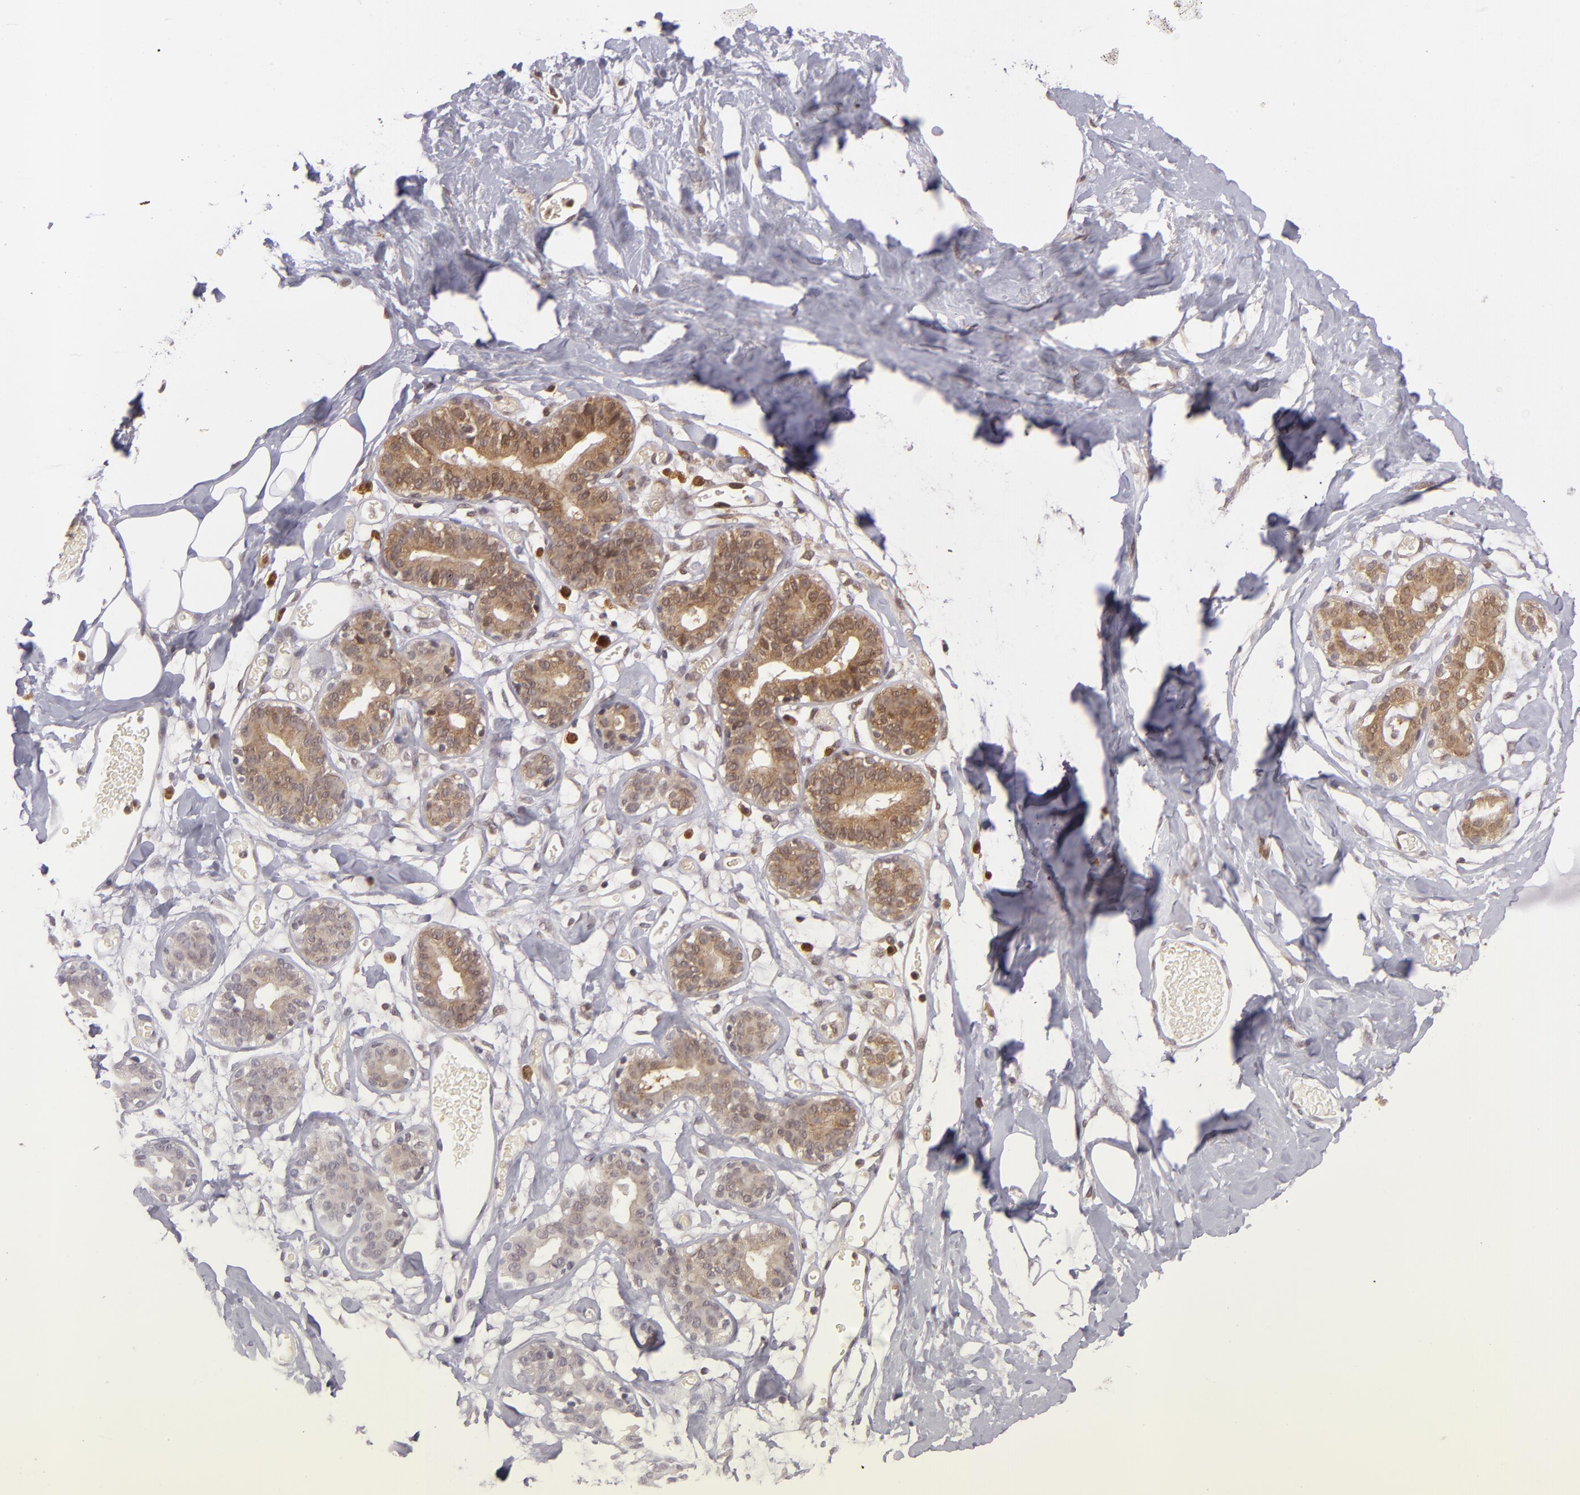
{"staining": {"intensity": "negative", "quantity": "none", "location": "none"}, "tissue": "breast", "cell_type": "Adipocytes", "image_type": "normal", "snomed": [{"axis": "morphology", "description": "Normal tissue, NOS"}, {"axis": "topography", "description": "Breast"}], "caption": "Protein analysis of unremarkable breast demonstrates no significant staining in adipocytes.", "gene": "ZBTB33", "patient": {"sex": "female", "age": 23}}